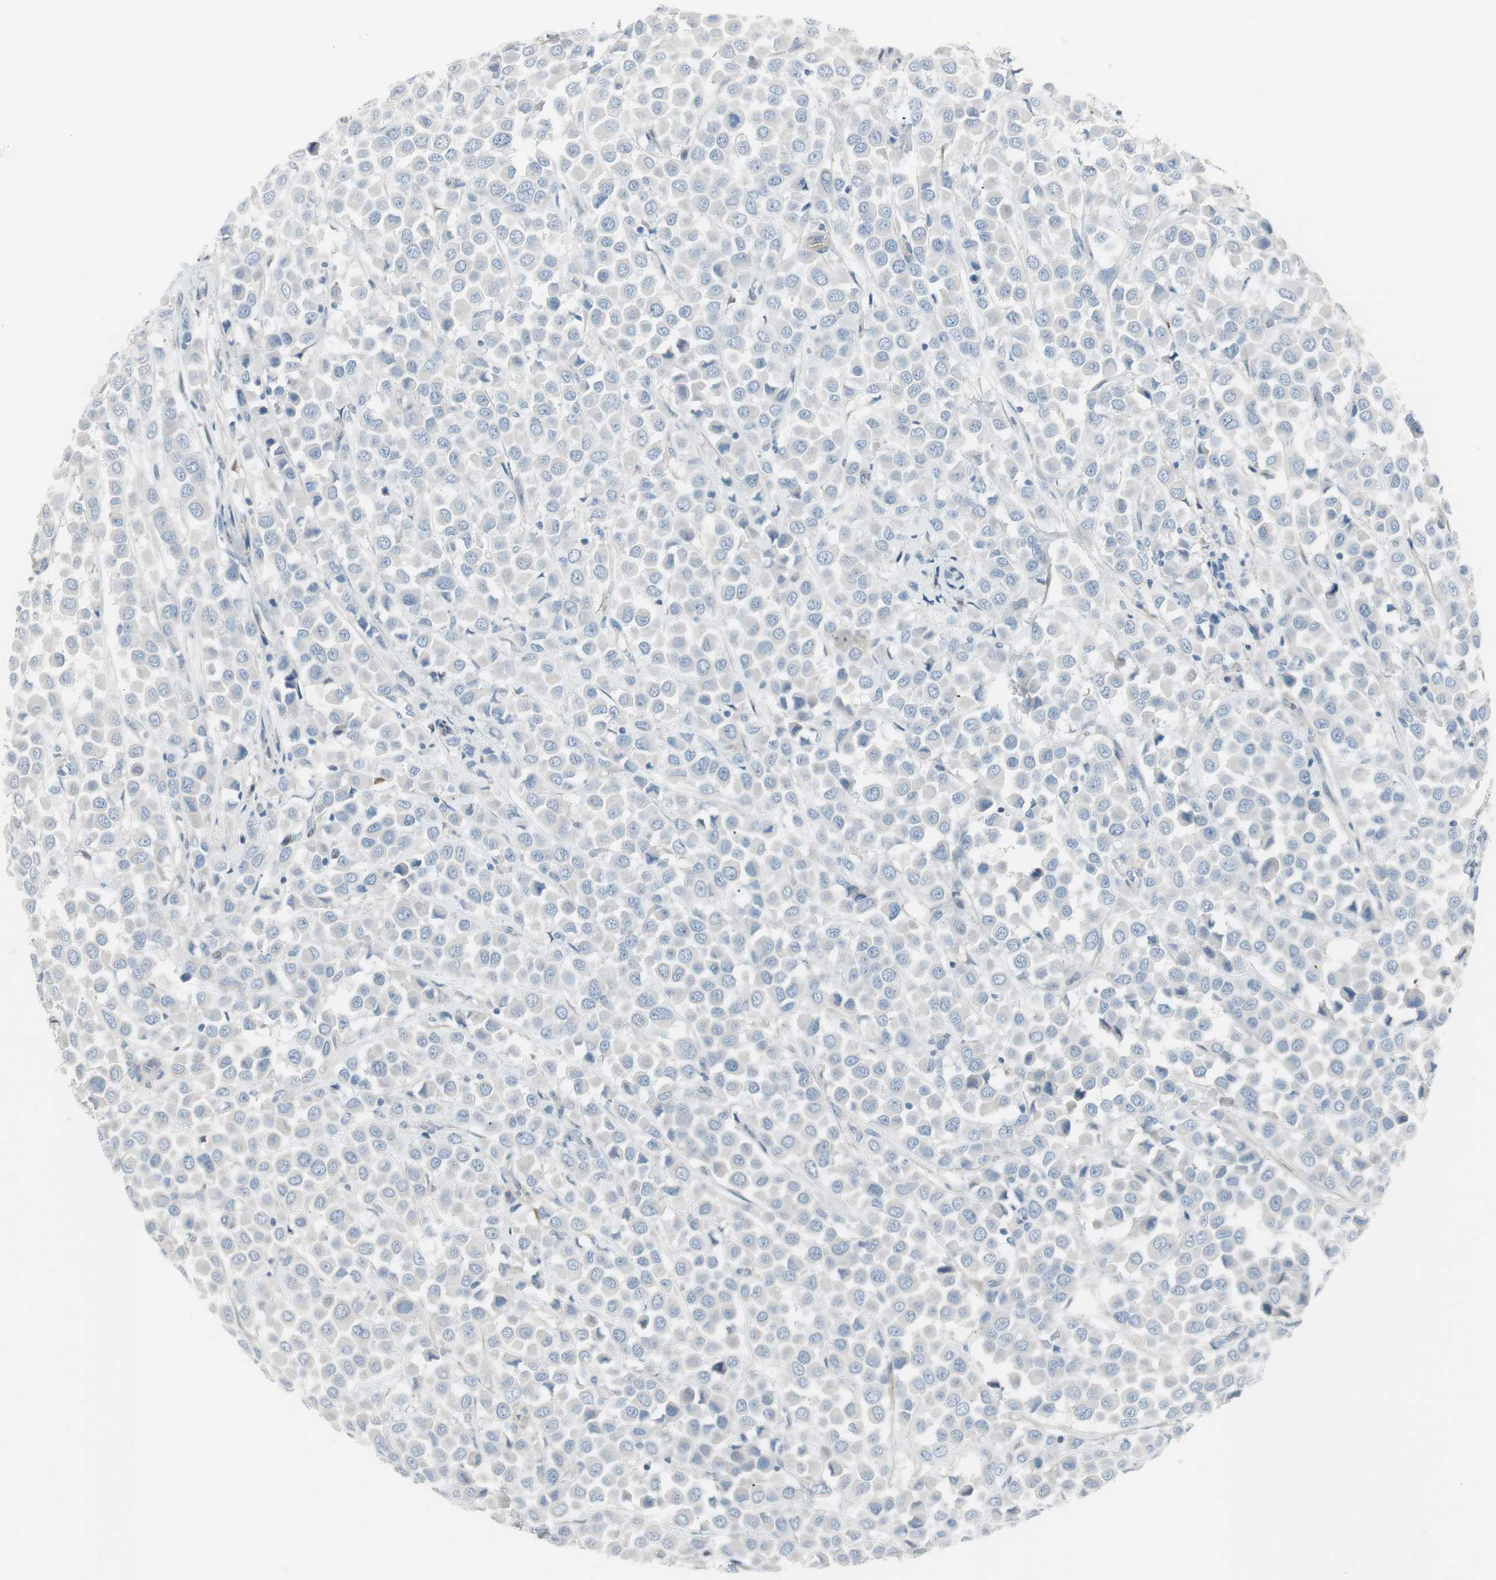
{"staining": {"intensity": "negative", "quantity": "none", "location": "none"}, "tissue": "breast cancer", "cell_type": "Tumor cells", "image_type": "cancer", "snomed": [{"axis": "morphology", "description": "Duct carcinoma"}, {"axis": "topography", "description": "Breast"}], "caption": "There is no significant positivity in tumor cells of invasive ductal carcinoma (breast).", "gene": "CACNA2D1", "patient": {"sex": "female", "age": 61}}